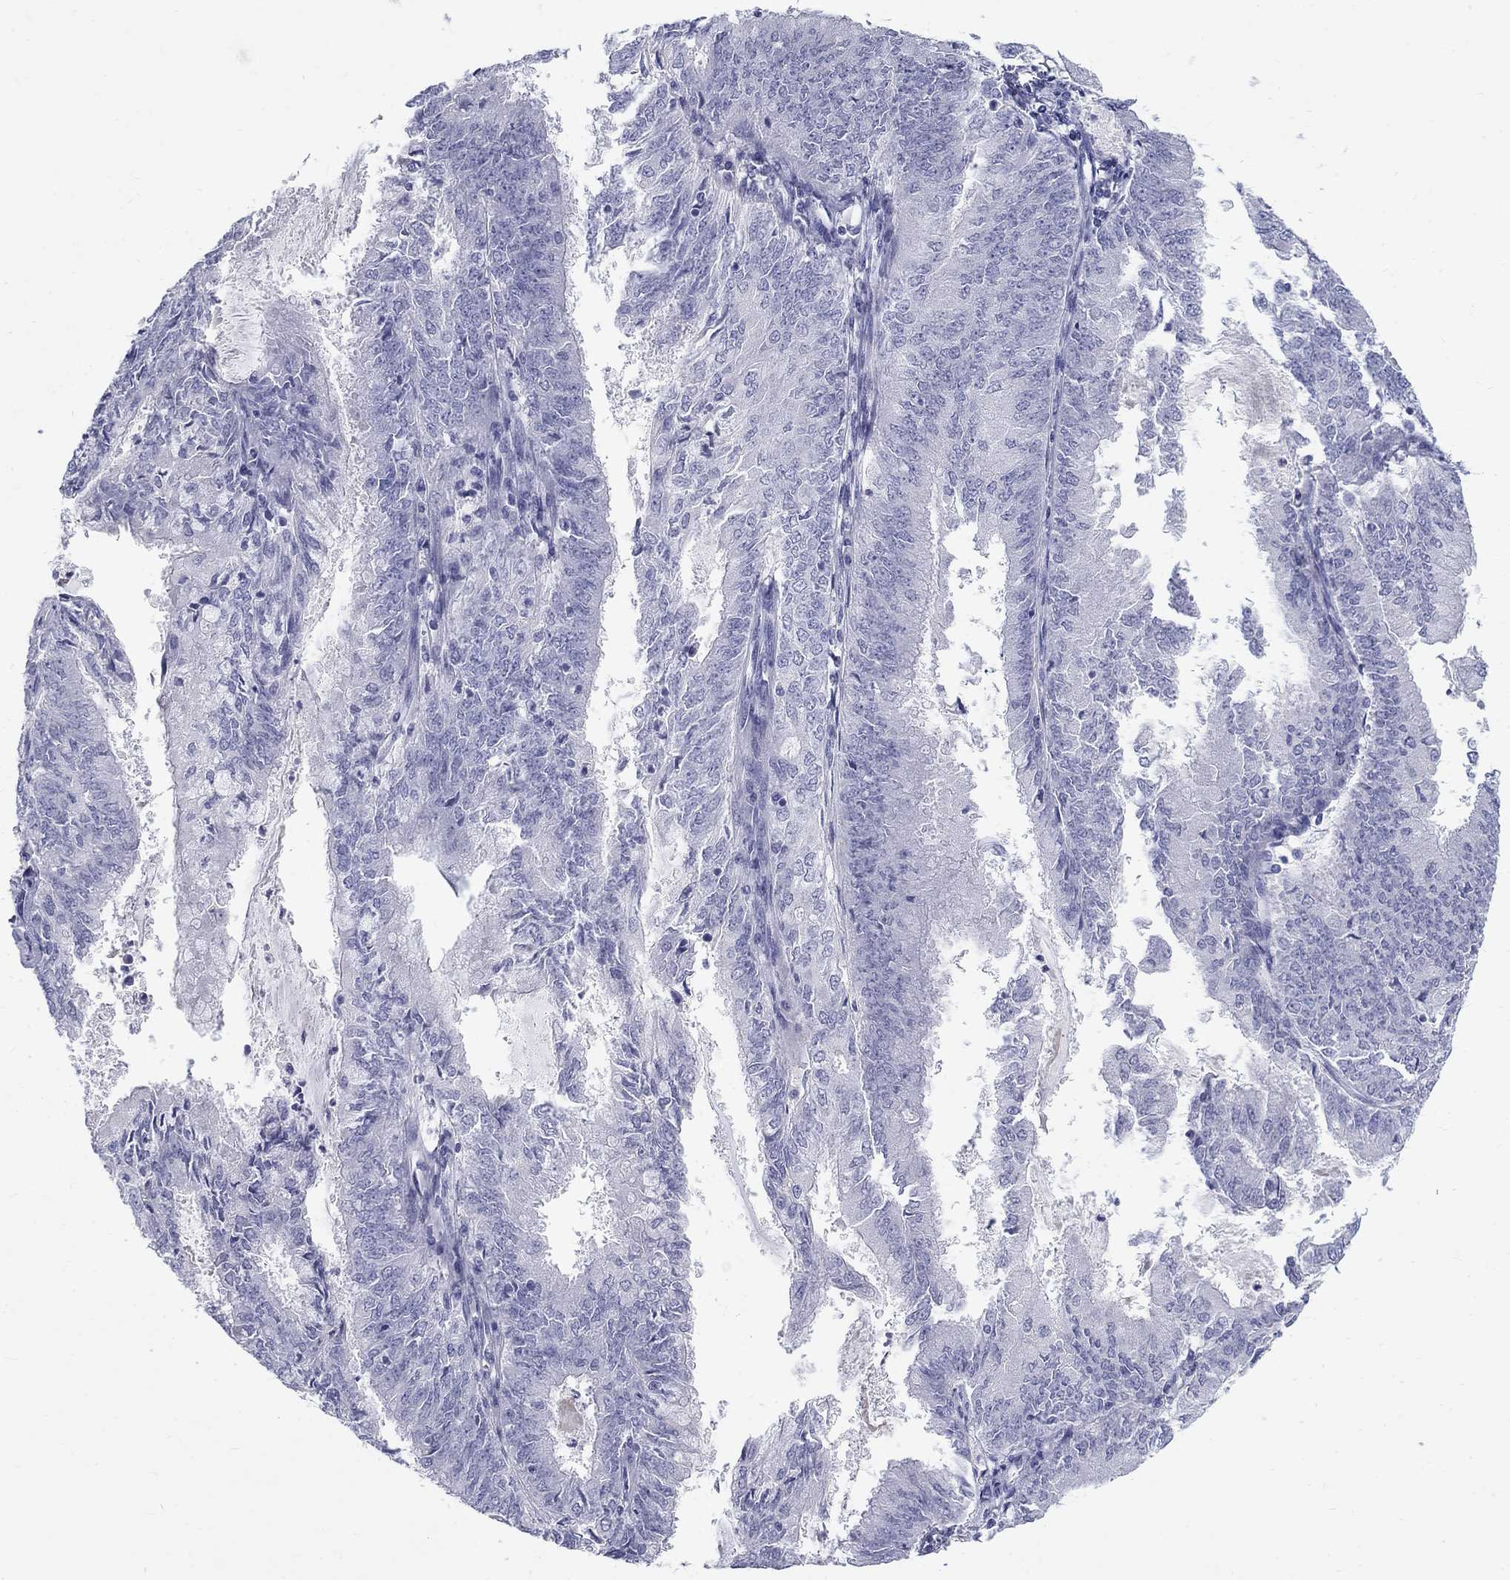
{"staining": {"intensity": "negative", "quantity": "none", "location": "none"}, "tissue": "endometrial cancer", "cell_type": "Tumor cells", "image_type": "cancer", "snomed": [{"axis": "morphology", "description": "Adenocarcinoma, NOS"}, {"axis": "topography", "description": "Endometrium"}], "caption": "DAB (3,3'-diaminobenzidine) immunohistochemical staining of human endometrial cancer shows no significant positivity in tumor cells. (Stains: DAB (3,3'-diaminobenzidine) immunohistochemistry with hematoxylin counter stain, Microscopy: brightfield microscopy at high magnification).", "gene": "MAGEB6", "patient": {"sex": "female", "age": 57}}